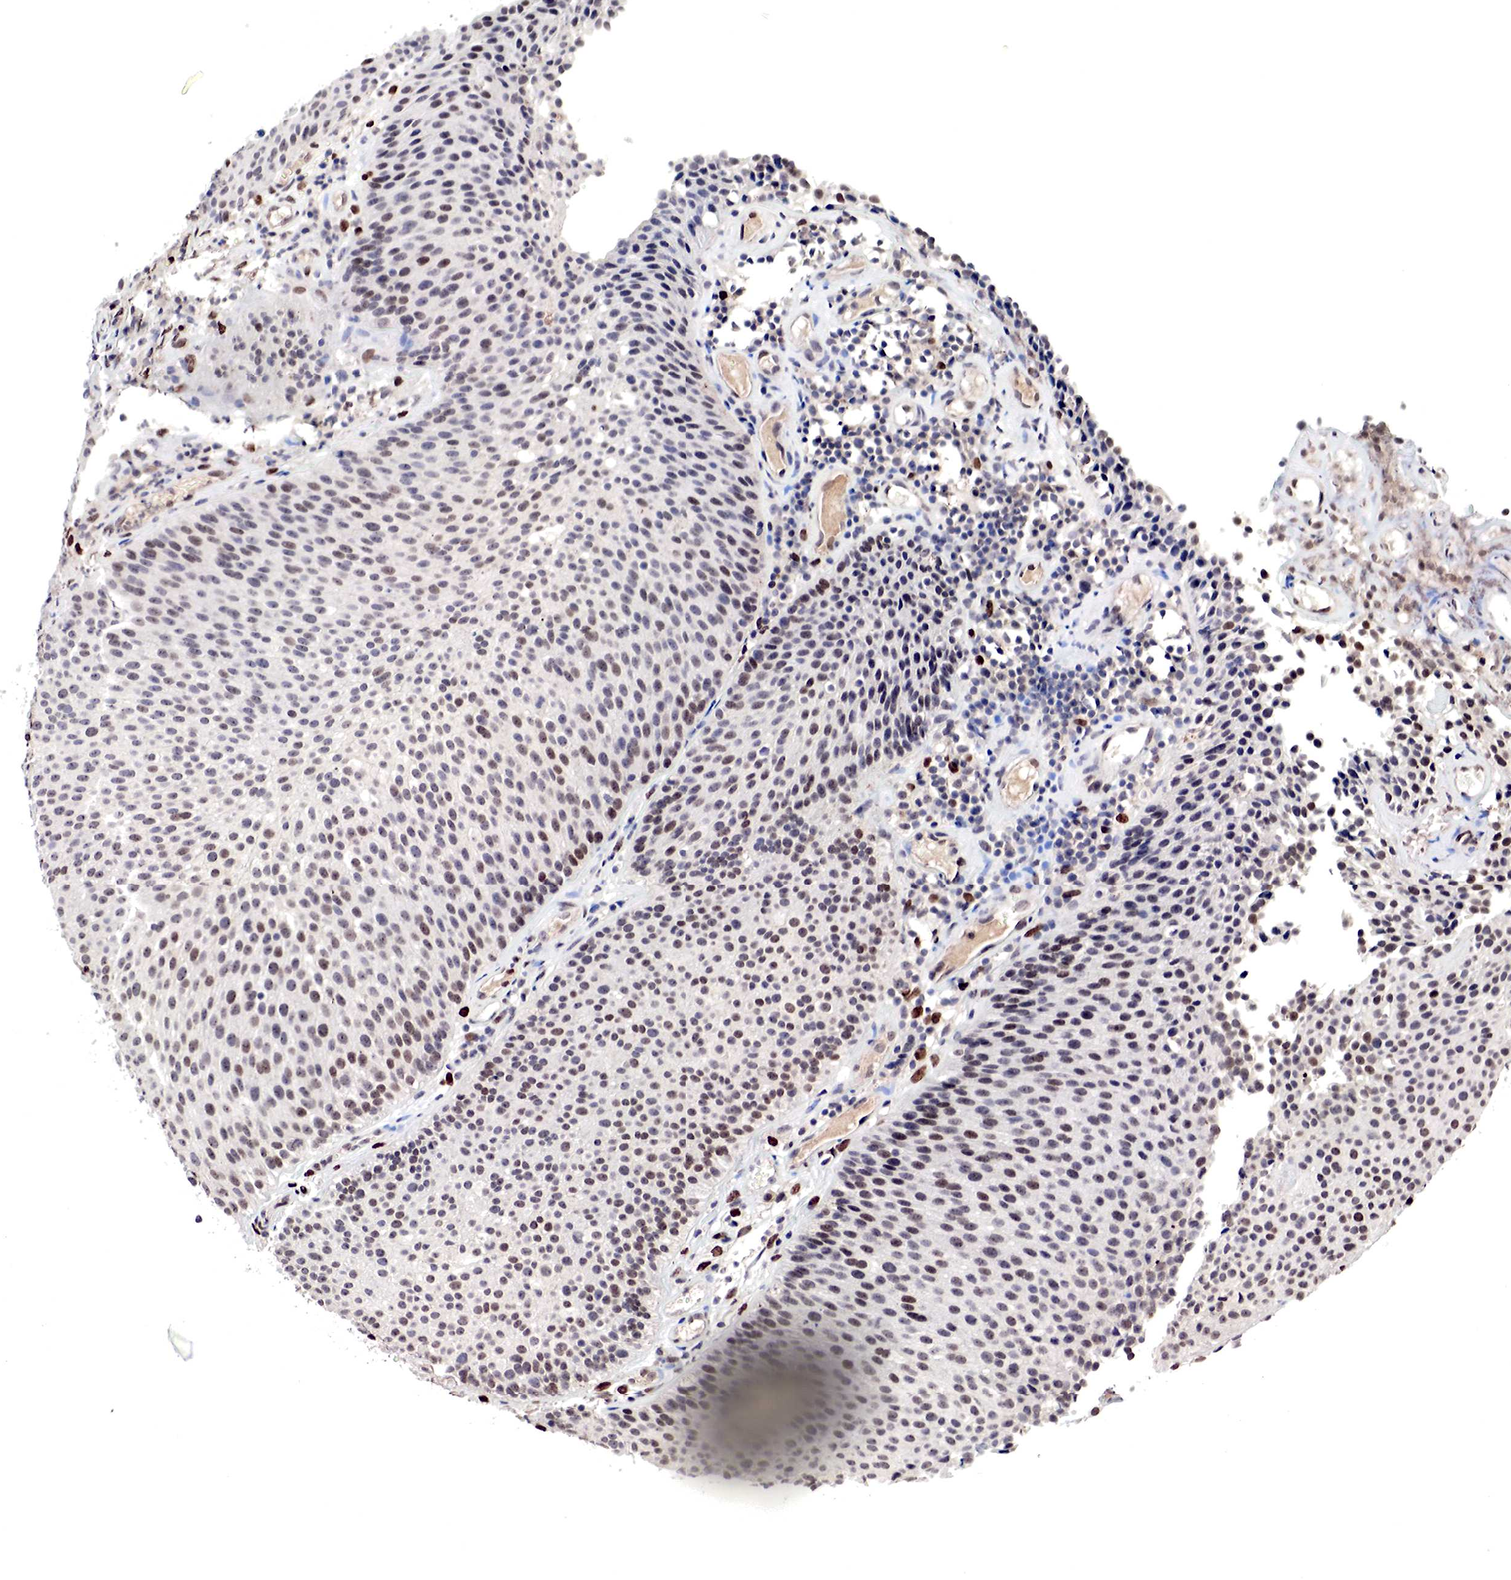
{"staining": {"intensity": "weak", "quantity": "<25%", "location": "nuclear"}, "tissue": "urothelial cancer", "cell_type": "Tumor cells", "image_type": "cancer", "snomed": [{"axis": "morphology", "description": "Urothelial carcinoma, Low grade"}, {"axis": "topography", "description": "Urinary bladder"}], "caption": "Immunohistochemistry (IHC) histopathology image of neoplastic tissue: human low-grade urothelial carcinoma stained with DAB (3,3'-diaminobenzidine) reveals no significant protein staining in tumor cells. The staining was performed using DAB (3,3'-diaminobenzidine) to visualize the protein expression in brown, while the nuclei were stained in blue with hematoxylin (Magnification: 20x).", "gene": "DACH2", "patient": {"sex": "male", "age": 85}}